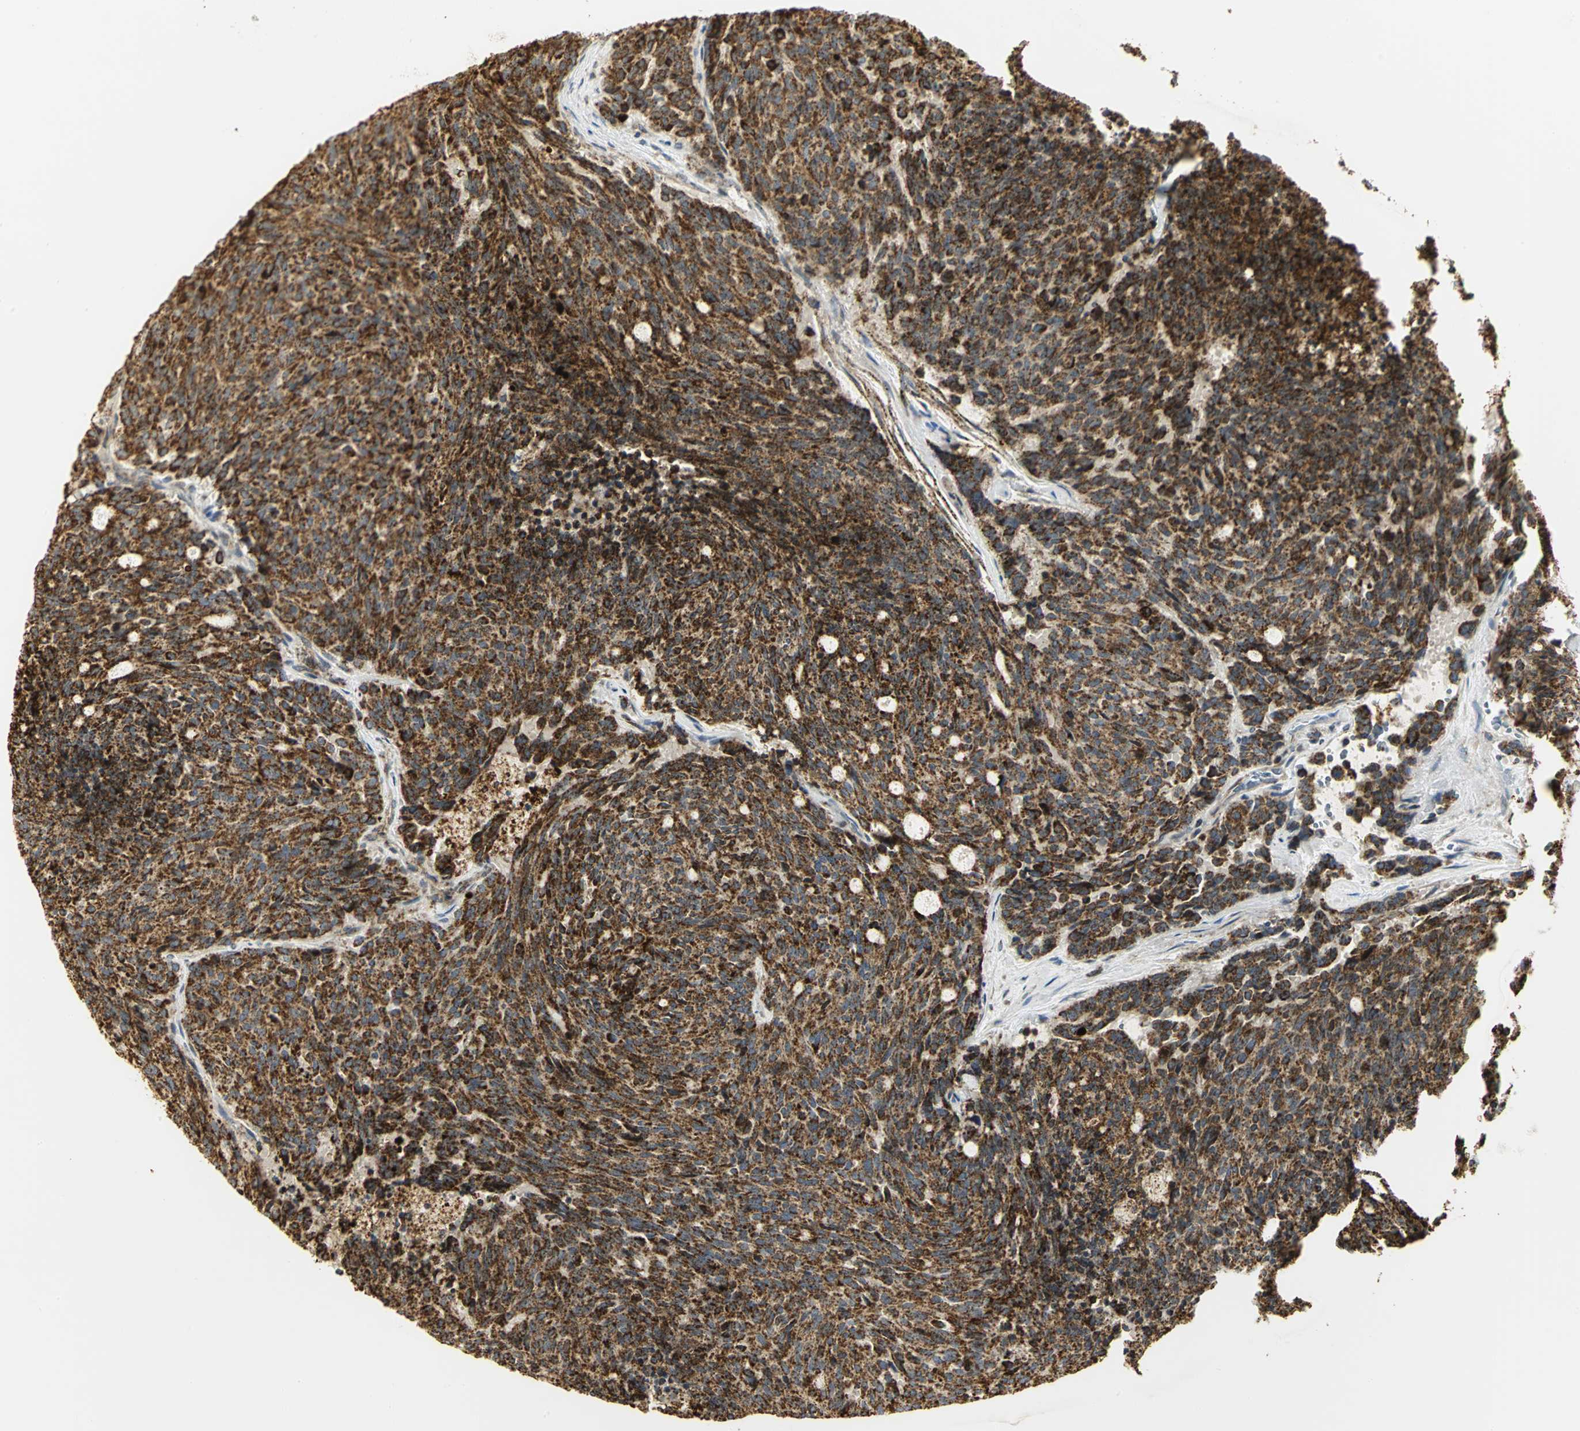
{"staining": {"intensity": "strong", "quantity": ">75%", "location": "cytoplasmic/membranous"}, "tissue": "carcinoid", "cell_type": "Tumor cells", "image_type": "cancer", "snomed": [{"axis": "morphology", "description": "Carcinoid, malignant, NOS"}, {"axis": "topography", "description": "Pancreas"}], "caption": "IHC histopathology image of neoplastic tissue: human carcinoid stained using IHC exhibits high levels of strong protein expression localized specifically in the cytoplasmic/membranous of tumor cells, appearing as a cytoplasmic/membranous brown color.", "gene": "VDAC1", "patient": {"sex": "female", "age": 54}}